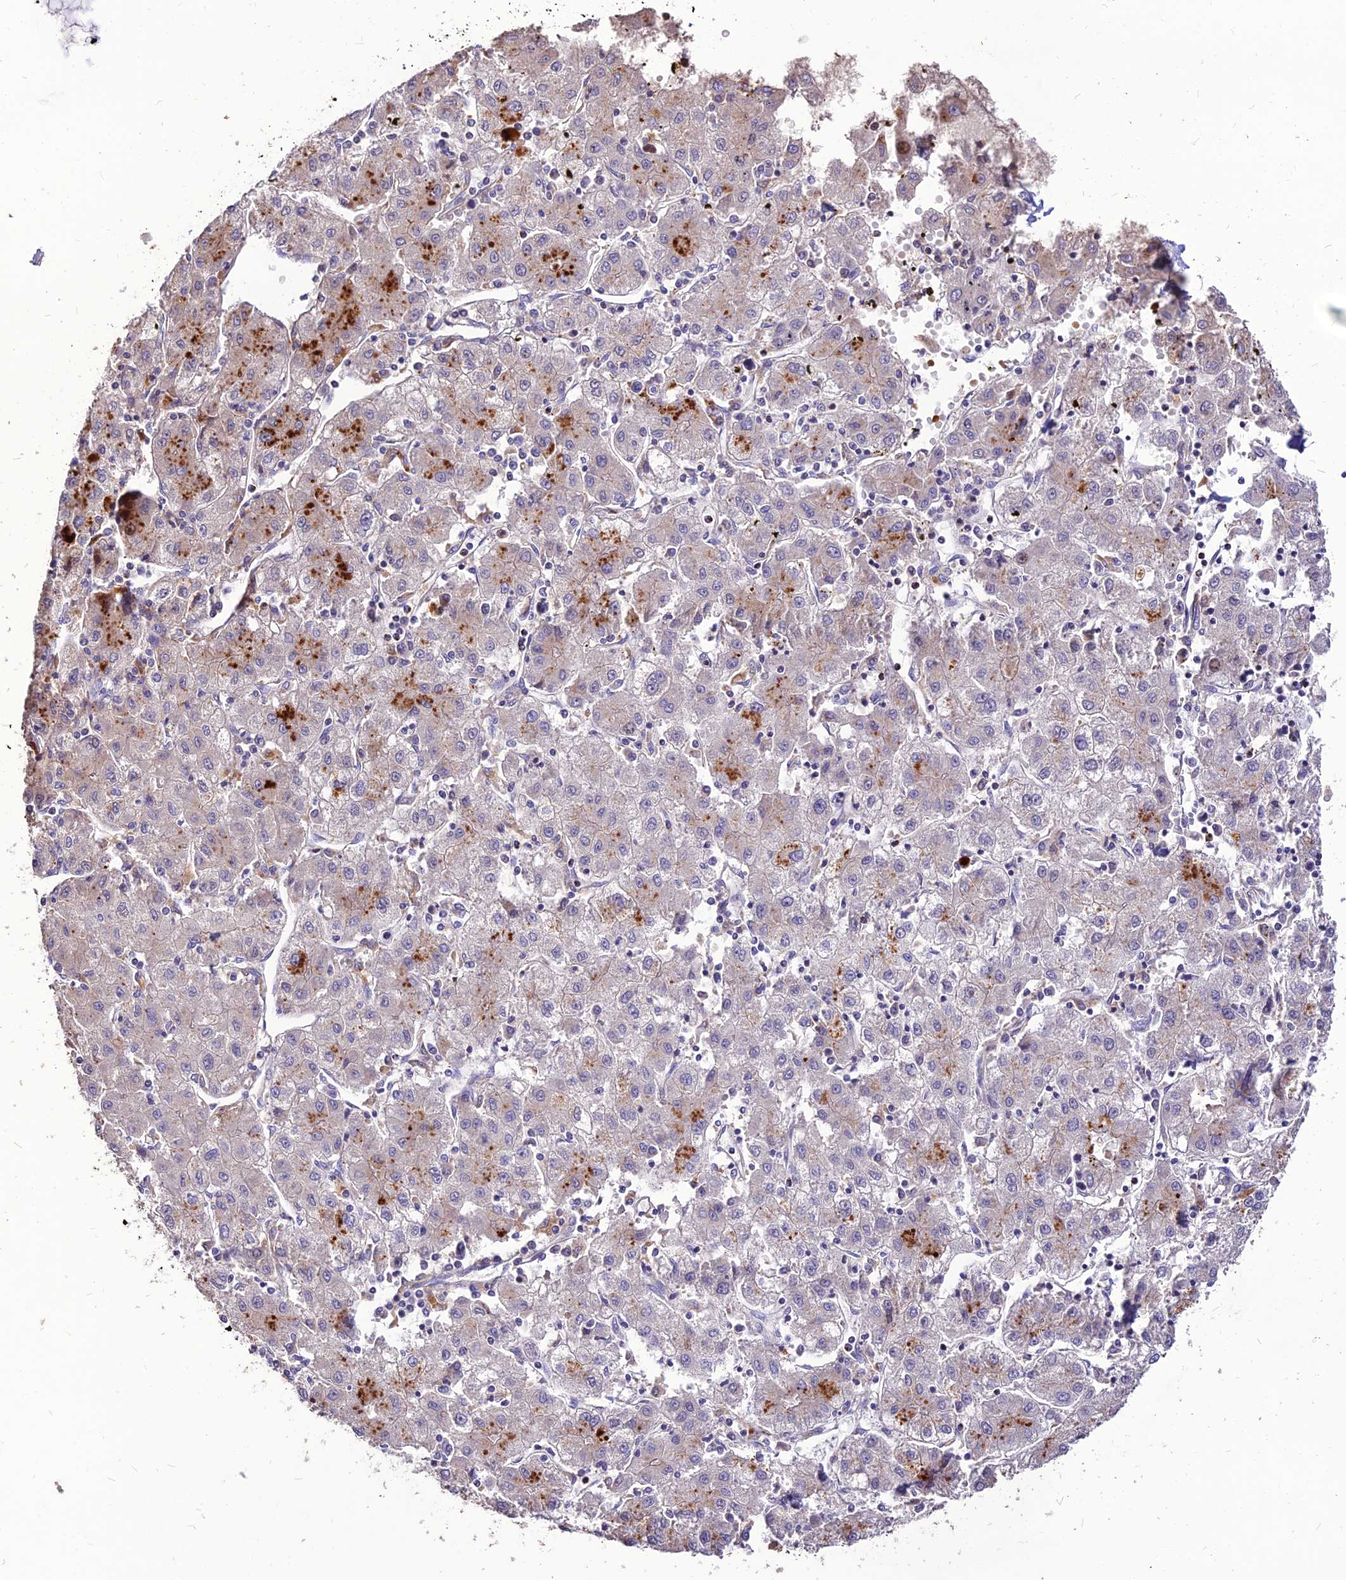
{"staining": {"intensity": "moderate", "quantity": "<25%", "location": "cytoplasmic/membranous"}, "tissue": "liver cancer", "cell_type": "Tumor cells", "image_type": "cancer", "snomed": [{"axis": "morphology", "description": "Carcinoma, Hepatocellular, NOS"}, {"axis": "topography", "description": "Liver"}], "caption": "Immunohistochemical staining of liver cancer reveals low levels of moderate cytoplasmic/membranous positivity in approximately <25% of tumor cells. (DAB (3,3'-diaminobenzidine) = brown stain, brightfield microscopy at high magnification).", "gene": "RIMOC1", "patient": {"sex": "male", "age": 72}}